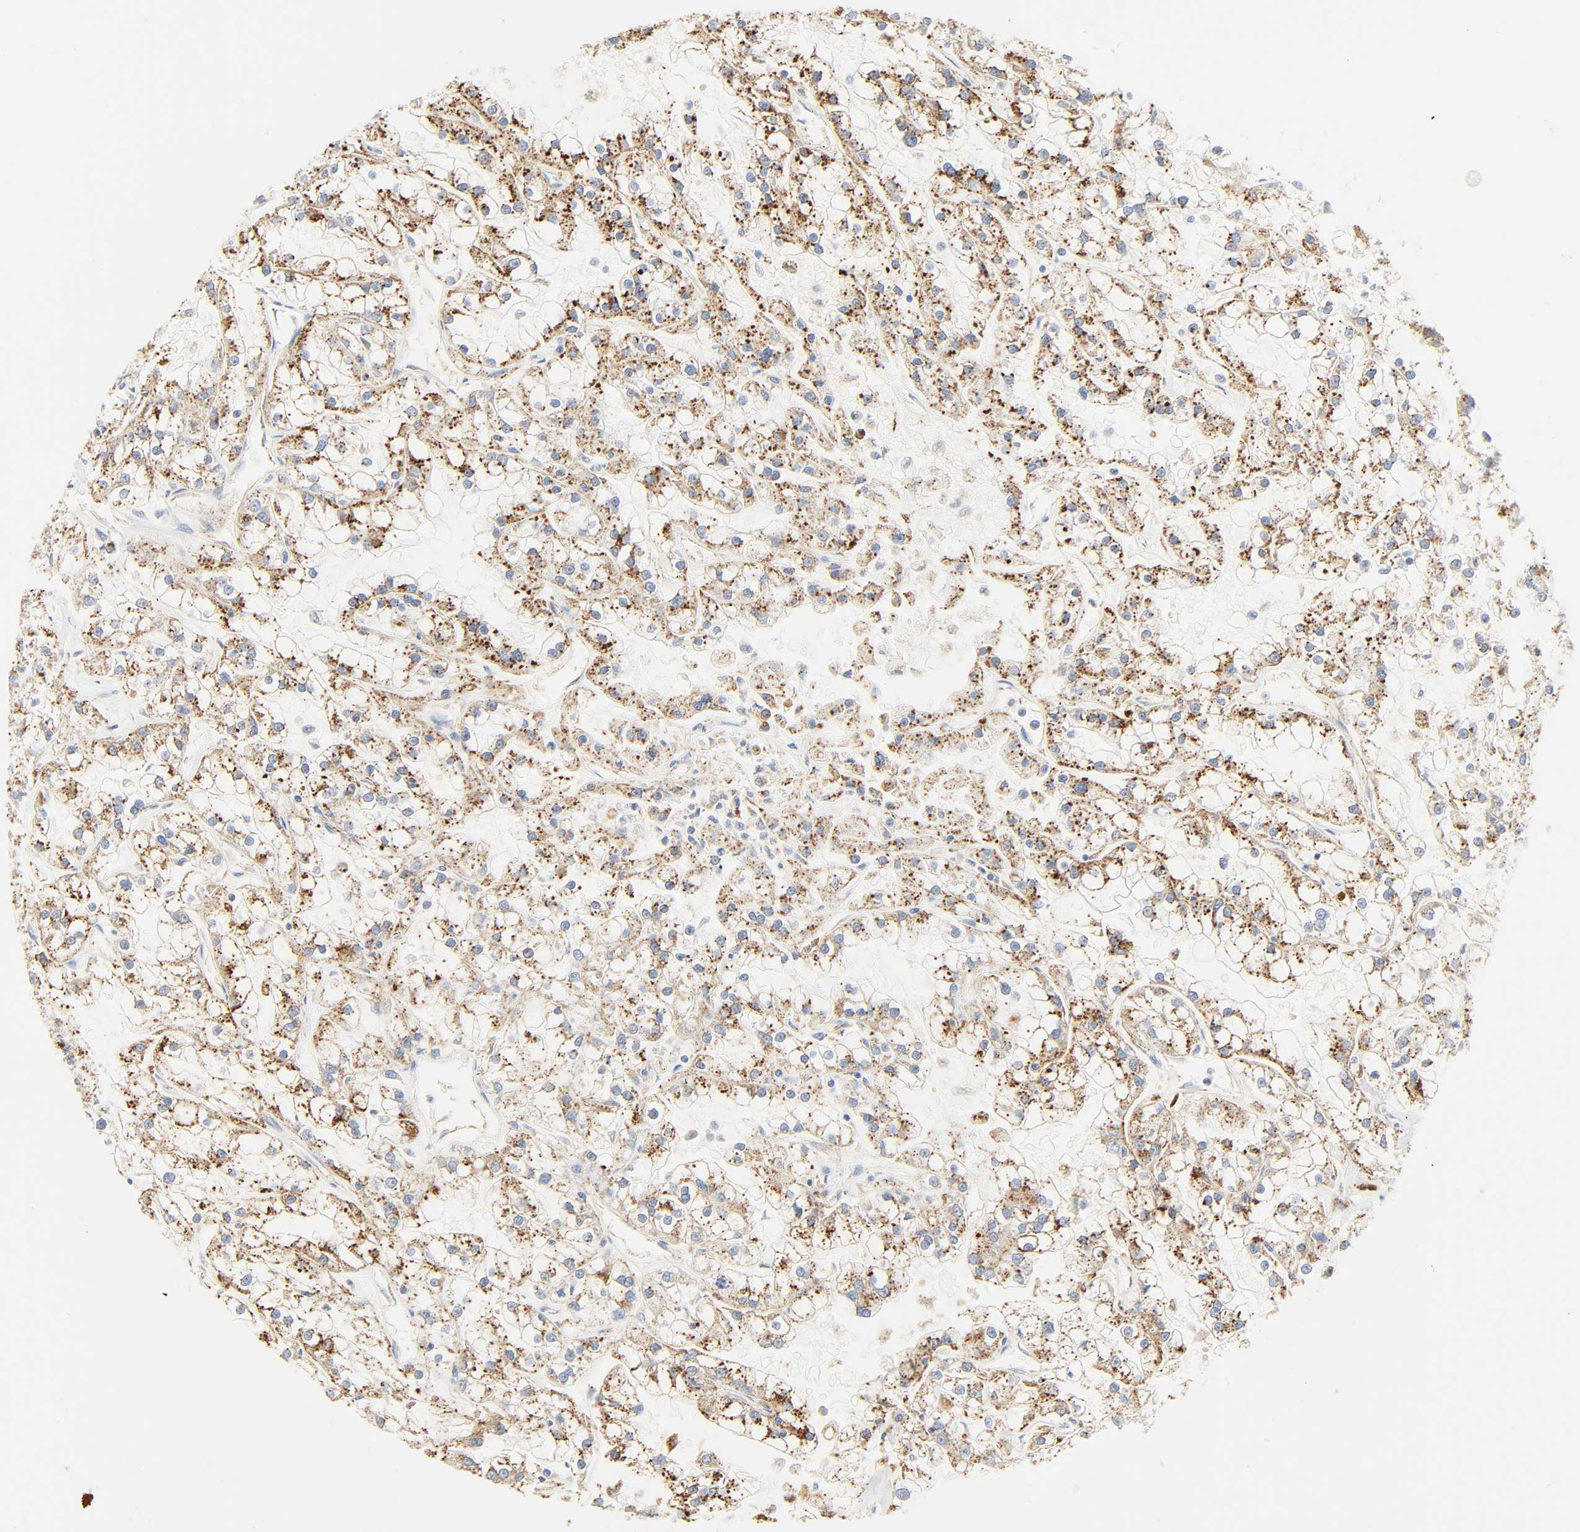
{"staining": {"intensity": "strong", "quantity": ">75%", "location": "cytoplasmic/membranous"}, "tissue": "renal cancer", "cell_type": "Tumor cells", "image_type": "cancer", "snomed": [{"axis": "morphology", "description": "Adenocarcinoma, NOS"}, {"axis": "topography", "description": "Kidney"}], "caption": "IHC histopathology image of neoplastic tissue: human adenocarcinoma (renal) stained using IHC reveals high levels of strong protein expression localized specifically in the cytoplasmic/membranous of tumor cells, appearing as a cytoplasmic/membranous brown color.", "gene": "CAMK2A", "patient": {"sex": "female", "age": 52}}